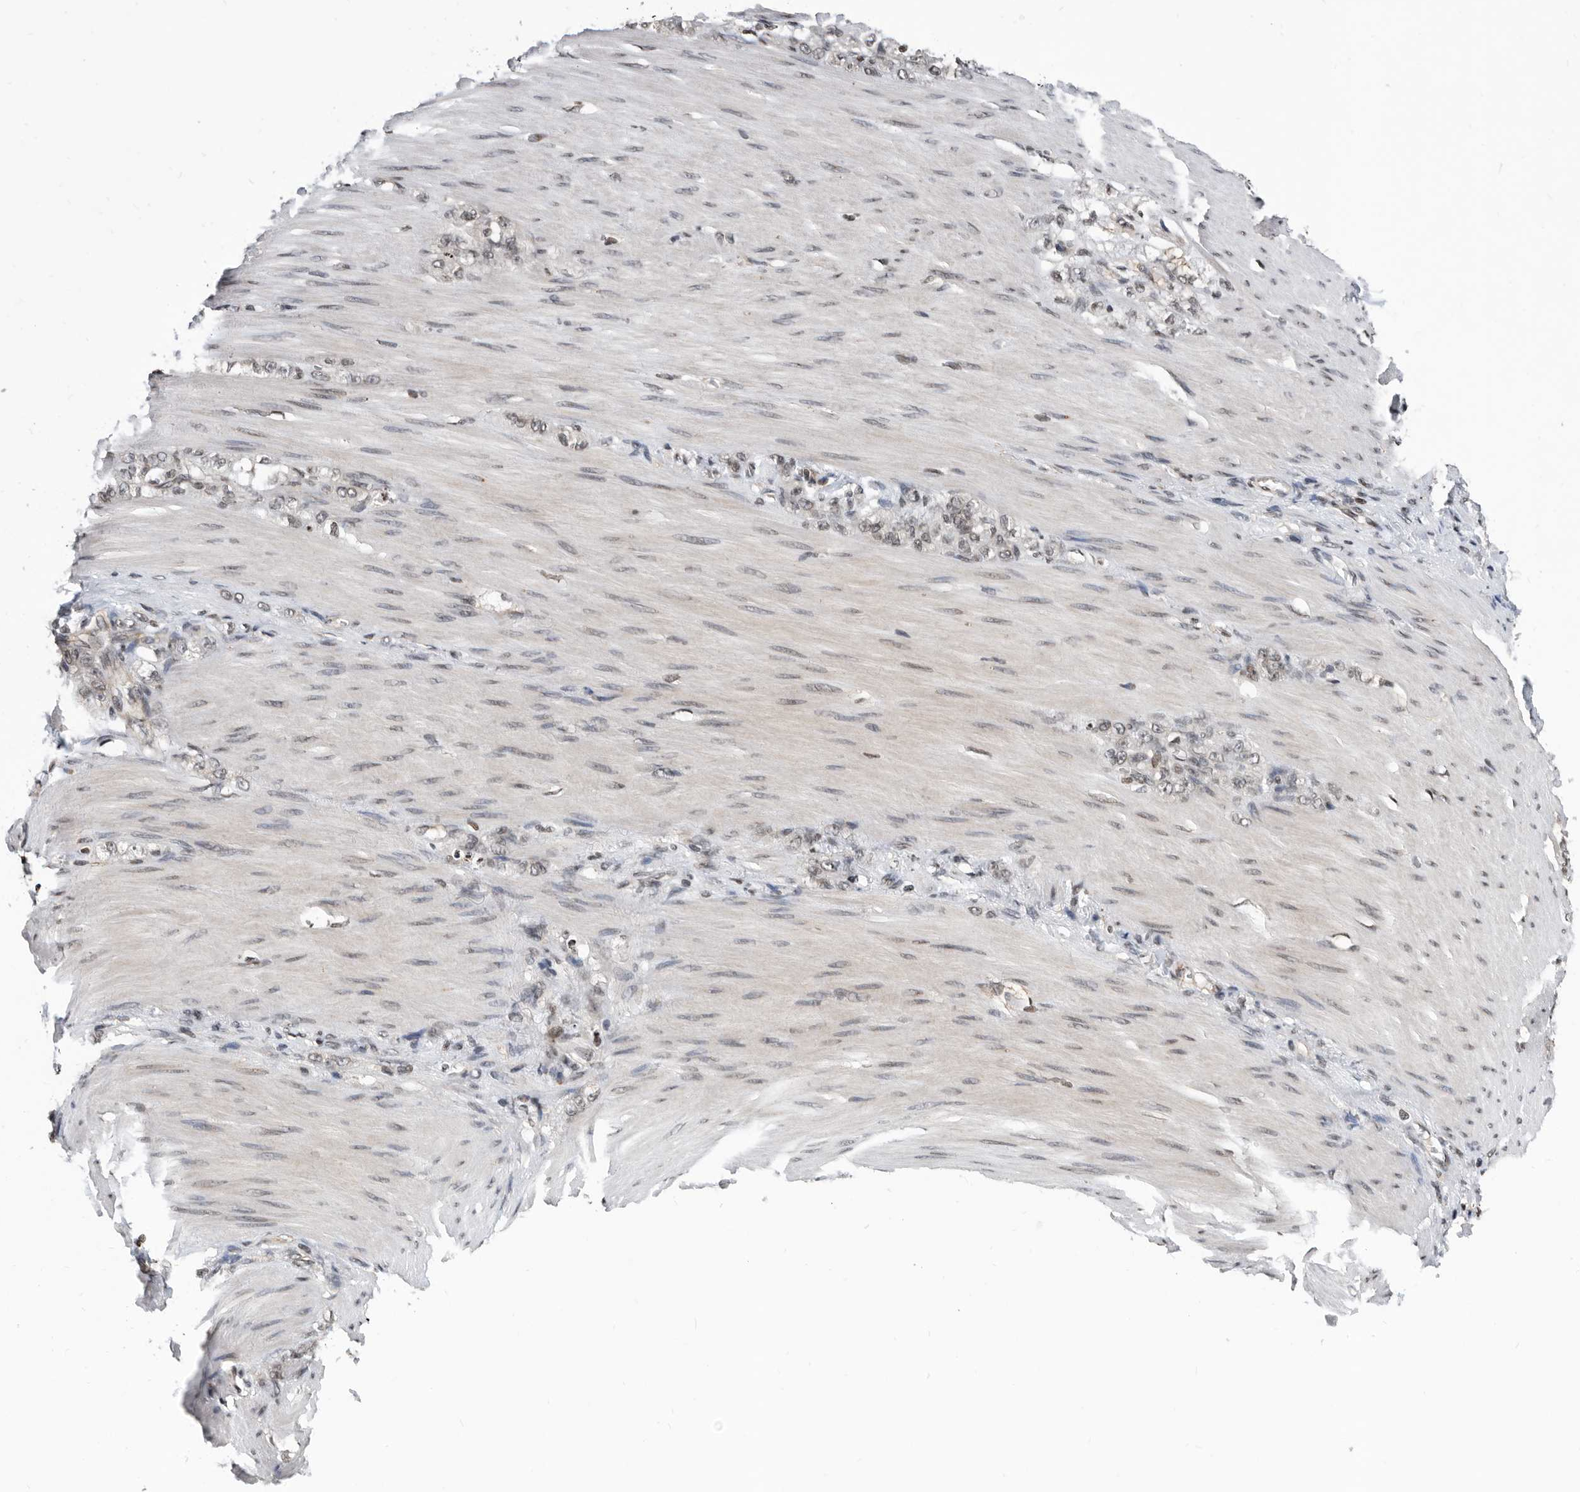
{"staining": {"intensity": "weak", "quantity": "25%-75%", "location": "nuclear"}, "tissue": "stomach cancer", "cell_type": "Tumor cells", "image_type": "cancer", "snomed": [{"axis": "morphology", "description": "Normal tissue, NOS"}, {"axis": "morphology", "description": "Adenocarcinoma, NOS"}, {"axis": "topography", "description": "Stomach"}], "caption": "Immunohistochemical staining of human stomach cancer (adenocarcinoma) exhibits weak nuclear protein expression in approximately 25%-75% of tumor cells.", "gene": "SNRNP48", "patient": {"sex": "male", "age": 82}}